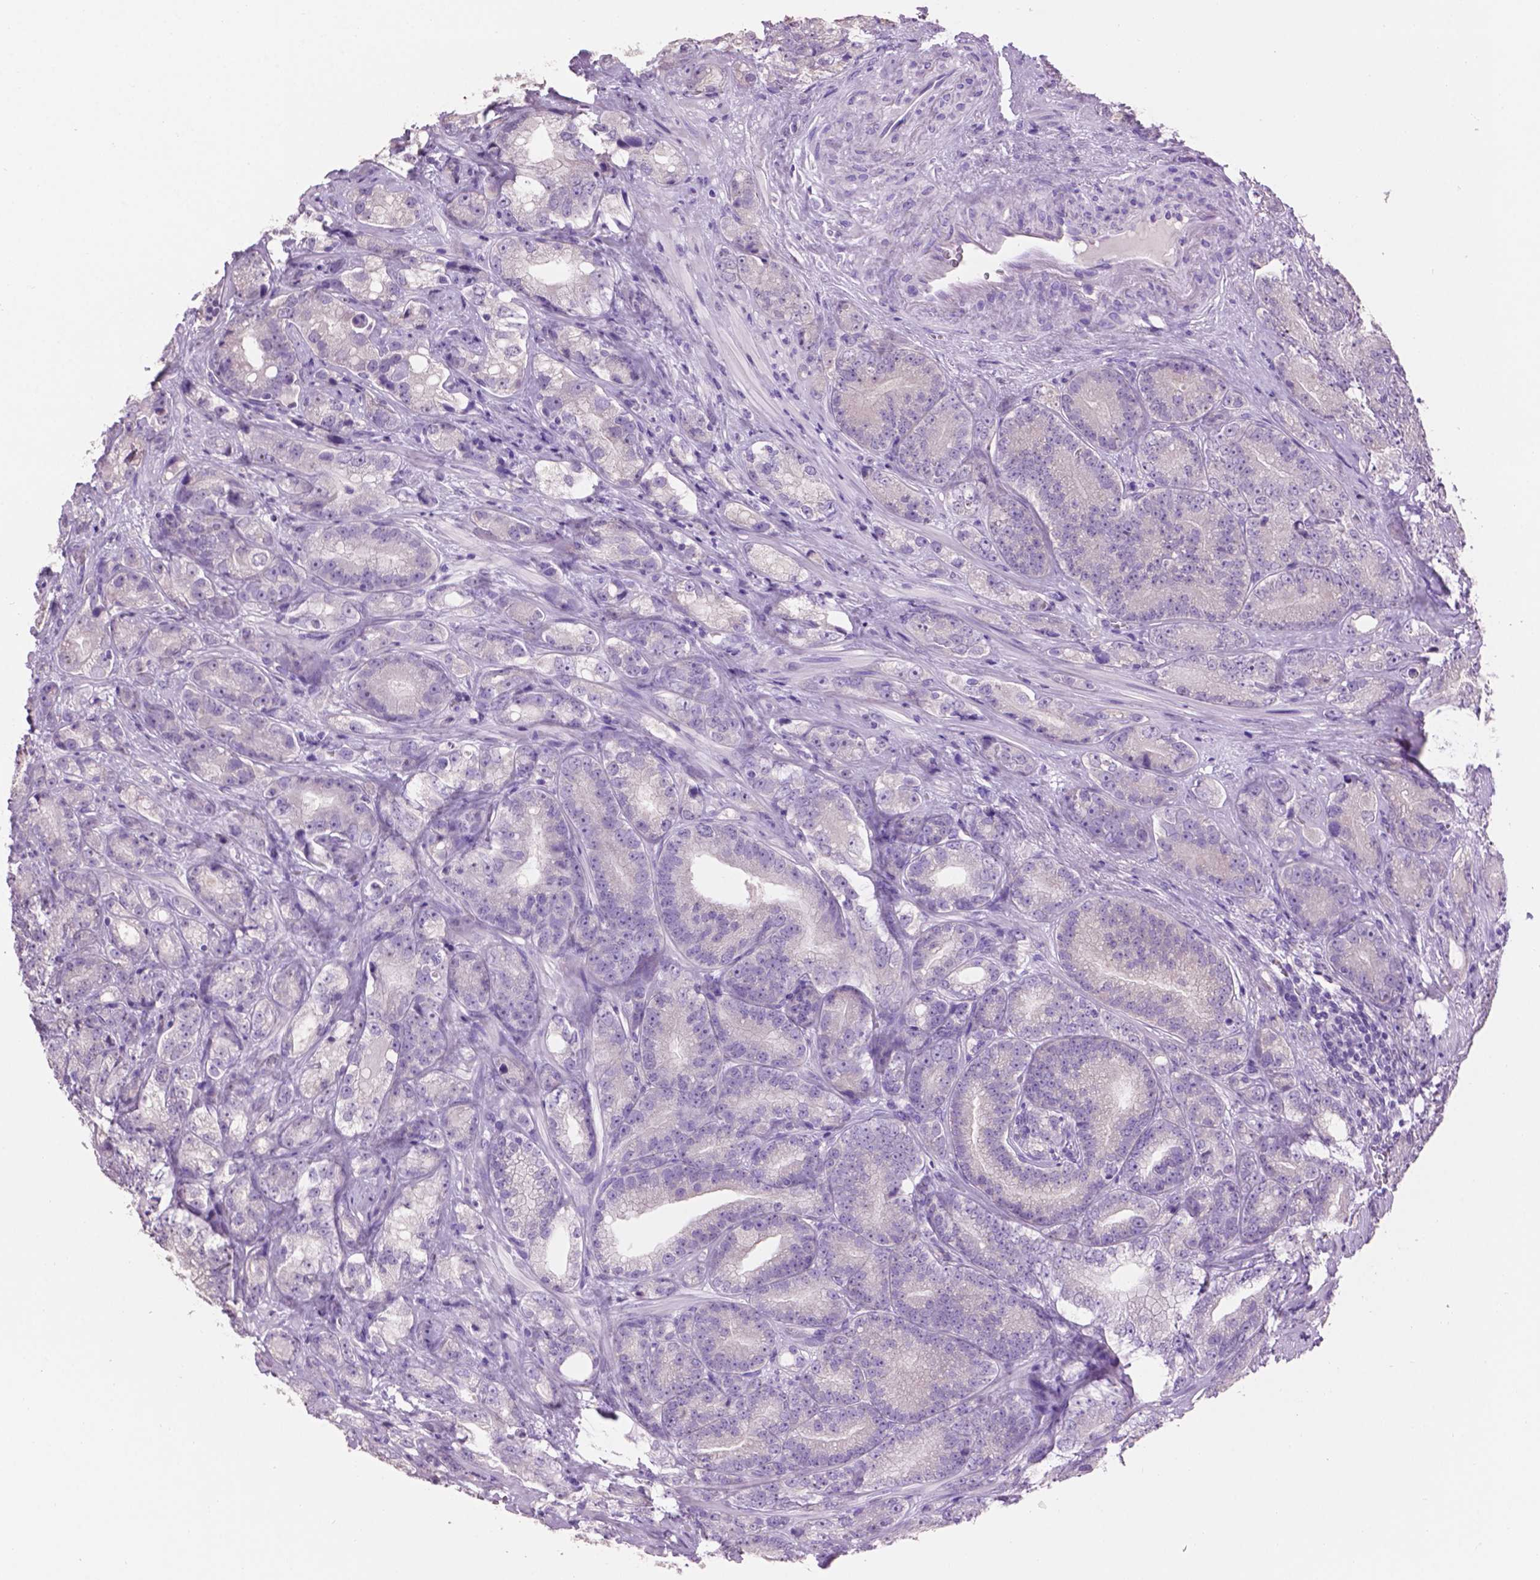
{"staining": {"intensity": "negative", "quantity": "none", "location": "none"}, "tissue": "prostate cancer", "cell_type": "Tumor cells", "image_type": "cancer", "snomed": [{"axis": "morphology", "description": "Adenocarcinoma, NOS"}, {"axis": "topography", "description": "Prostate"}], "caption": "This image is of prostate cancer stained with IHC to label a protein in brown with the nuclei are counter-stained blue. There is no positivity in tumor cells.", "gene": "CRYBA4", "patient": {"sex": "male", "age": 63}}